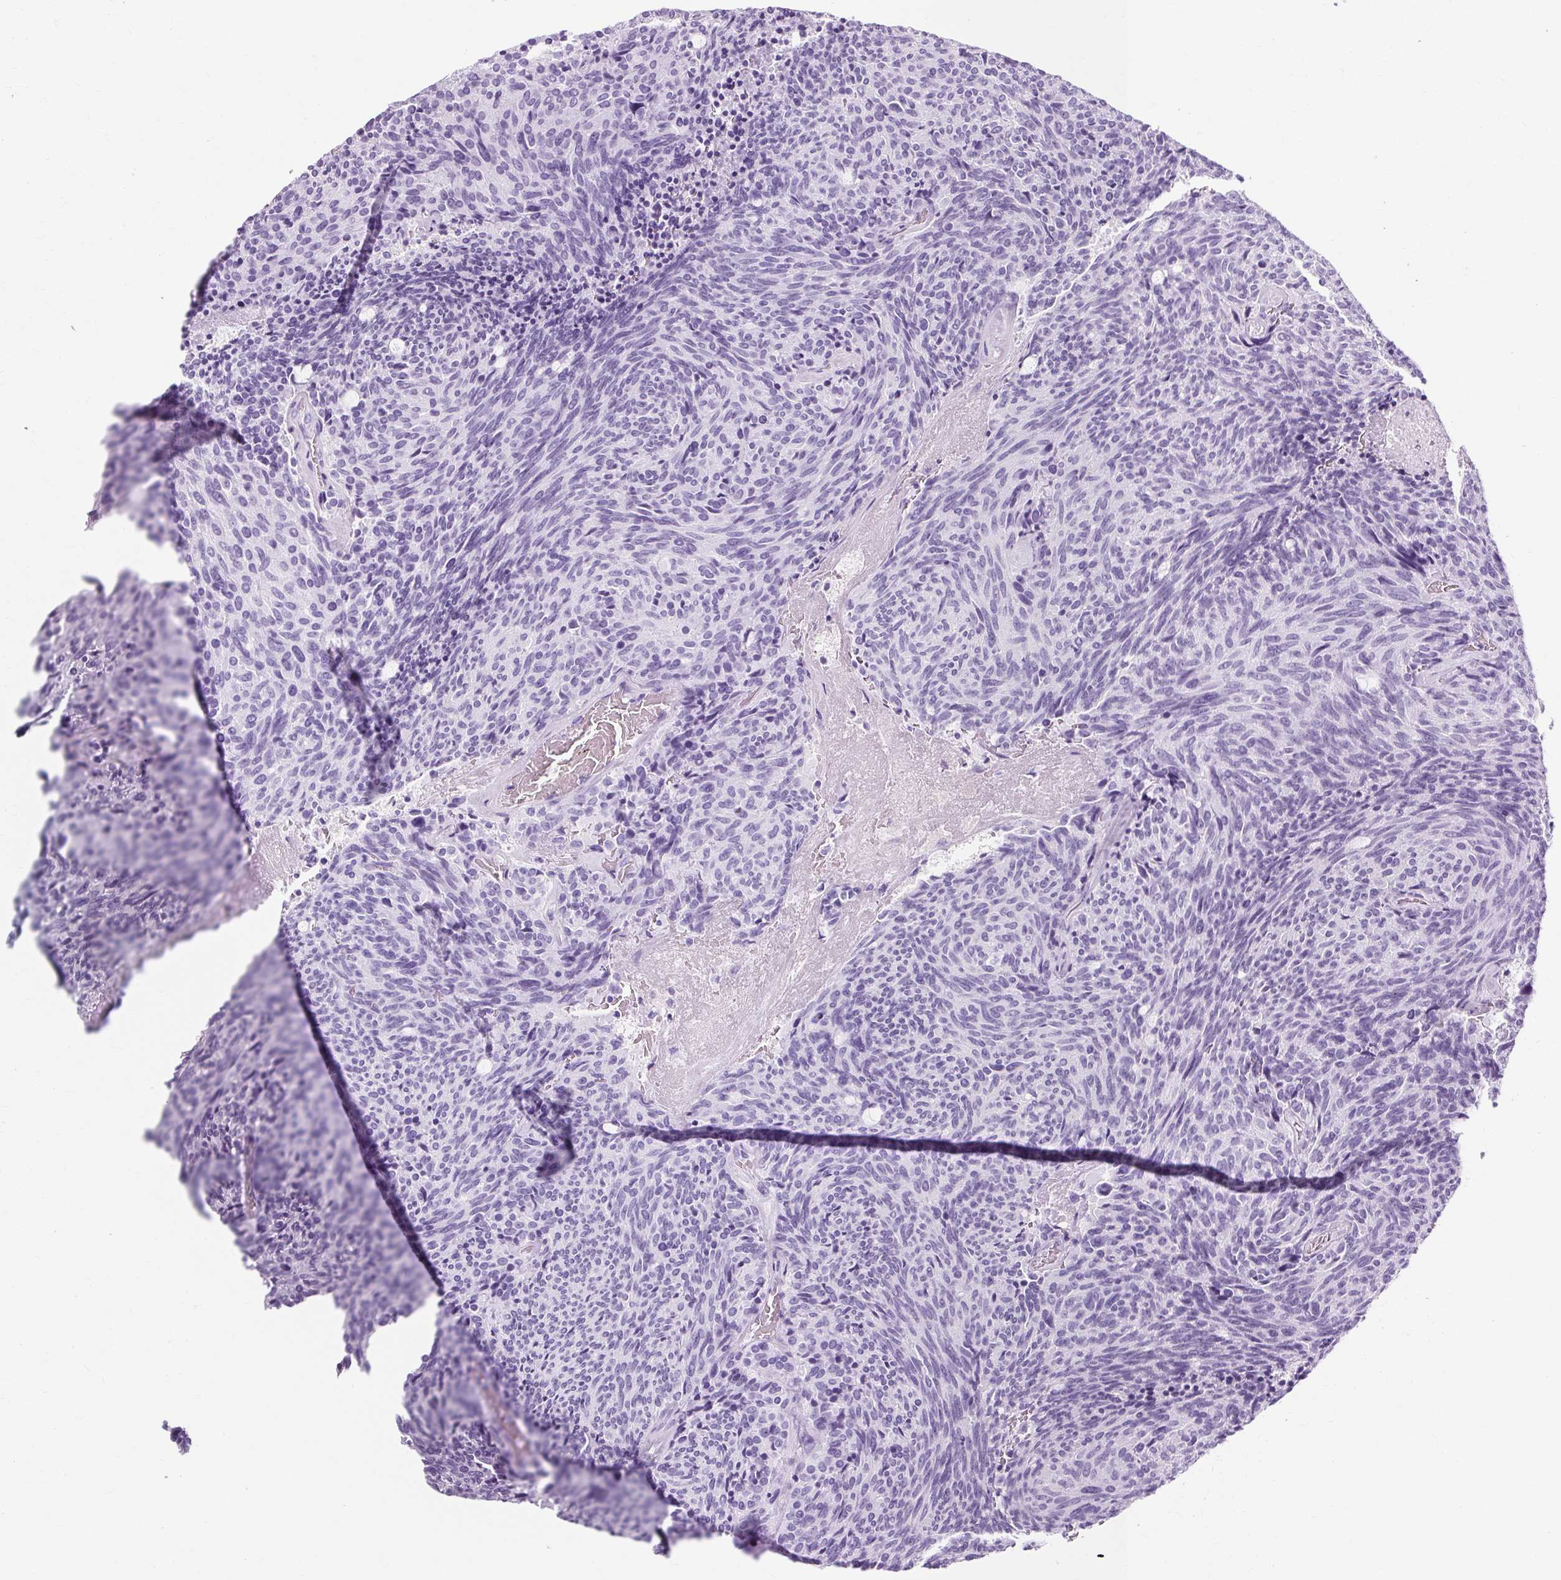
{"staining": {"intensity": "negative", "quantity": "none", "location": "none"}, "tissue": "carcinoid", "cell_type": "Tumor cells", "image_type": "cancer", "snomed": [{"axis": "morphology", "description": "Carcinoid, malignant, NOS"}, {"axis": "topography", "description": "Pancreas"}], "caption": "High power microscopy photomicrograph of an immunohistochemistry micrograph of carcinoid, revealing no significant staining in tumor cells.", "gene": "RYBP", "patient": {"sex": "female", "age": 54}}